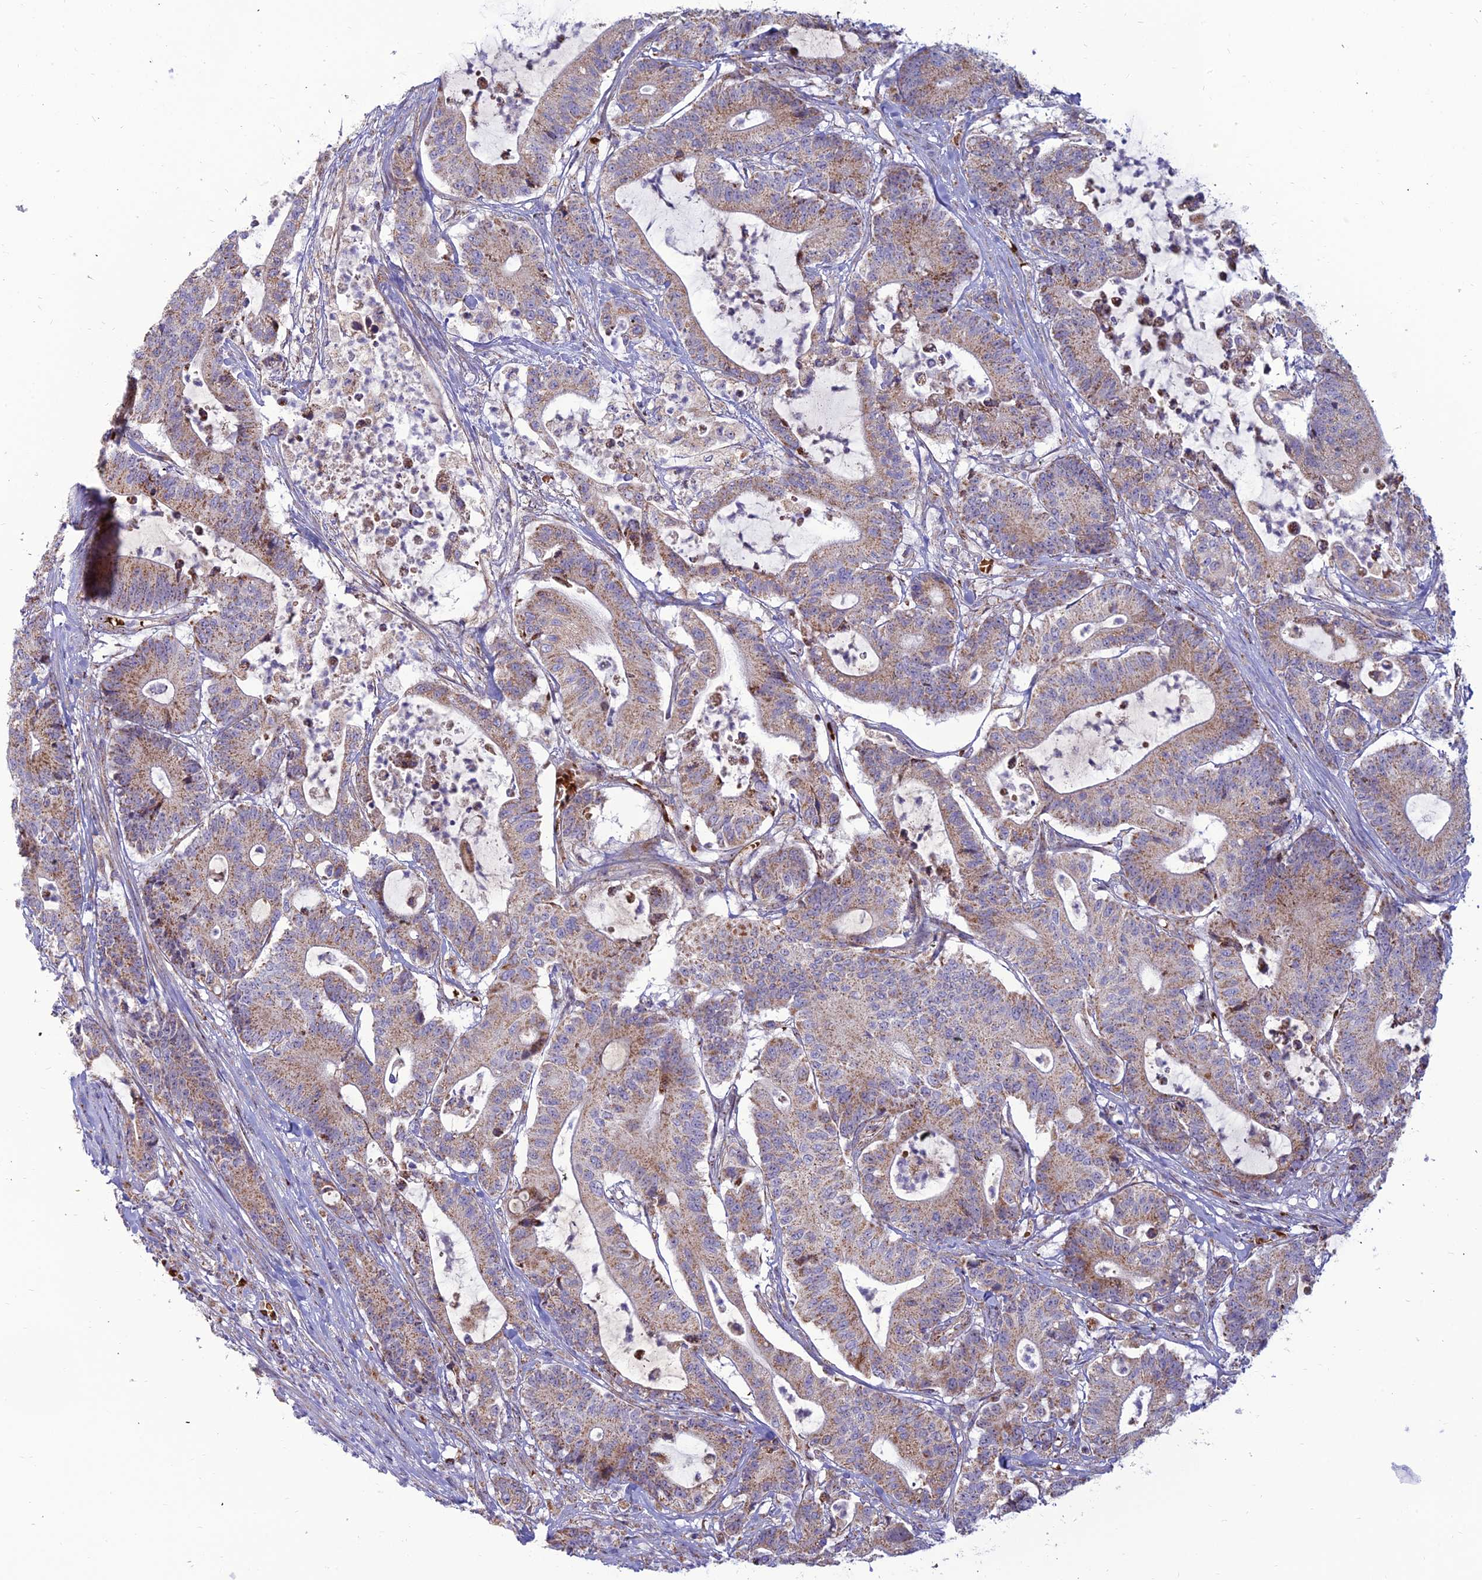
{"staining": {"intensity": "moderate", "quantity": ">75%", "location": "cytoplasmic/membranous"}, "tissue": "colorectal cancer", "cell_type": "Tumor cells", "image_type": "cancer", "snomed": [{"axis": "morphology", "description": "Adenocarcinoma, NOS"}, {"axis": "topography", "description": "Colon"}], "caption": "The immunohistochemical stain highlights moderate cytoplasmic/membranous staining in tumor cells of colorectal cancer (adenocarcinoma) tissue. (IHC, brightfield microscopy, high magnification).", "gene": "SLC35F4", "patient": {"sex": "female", "age": 84}}